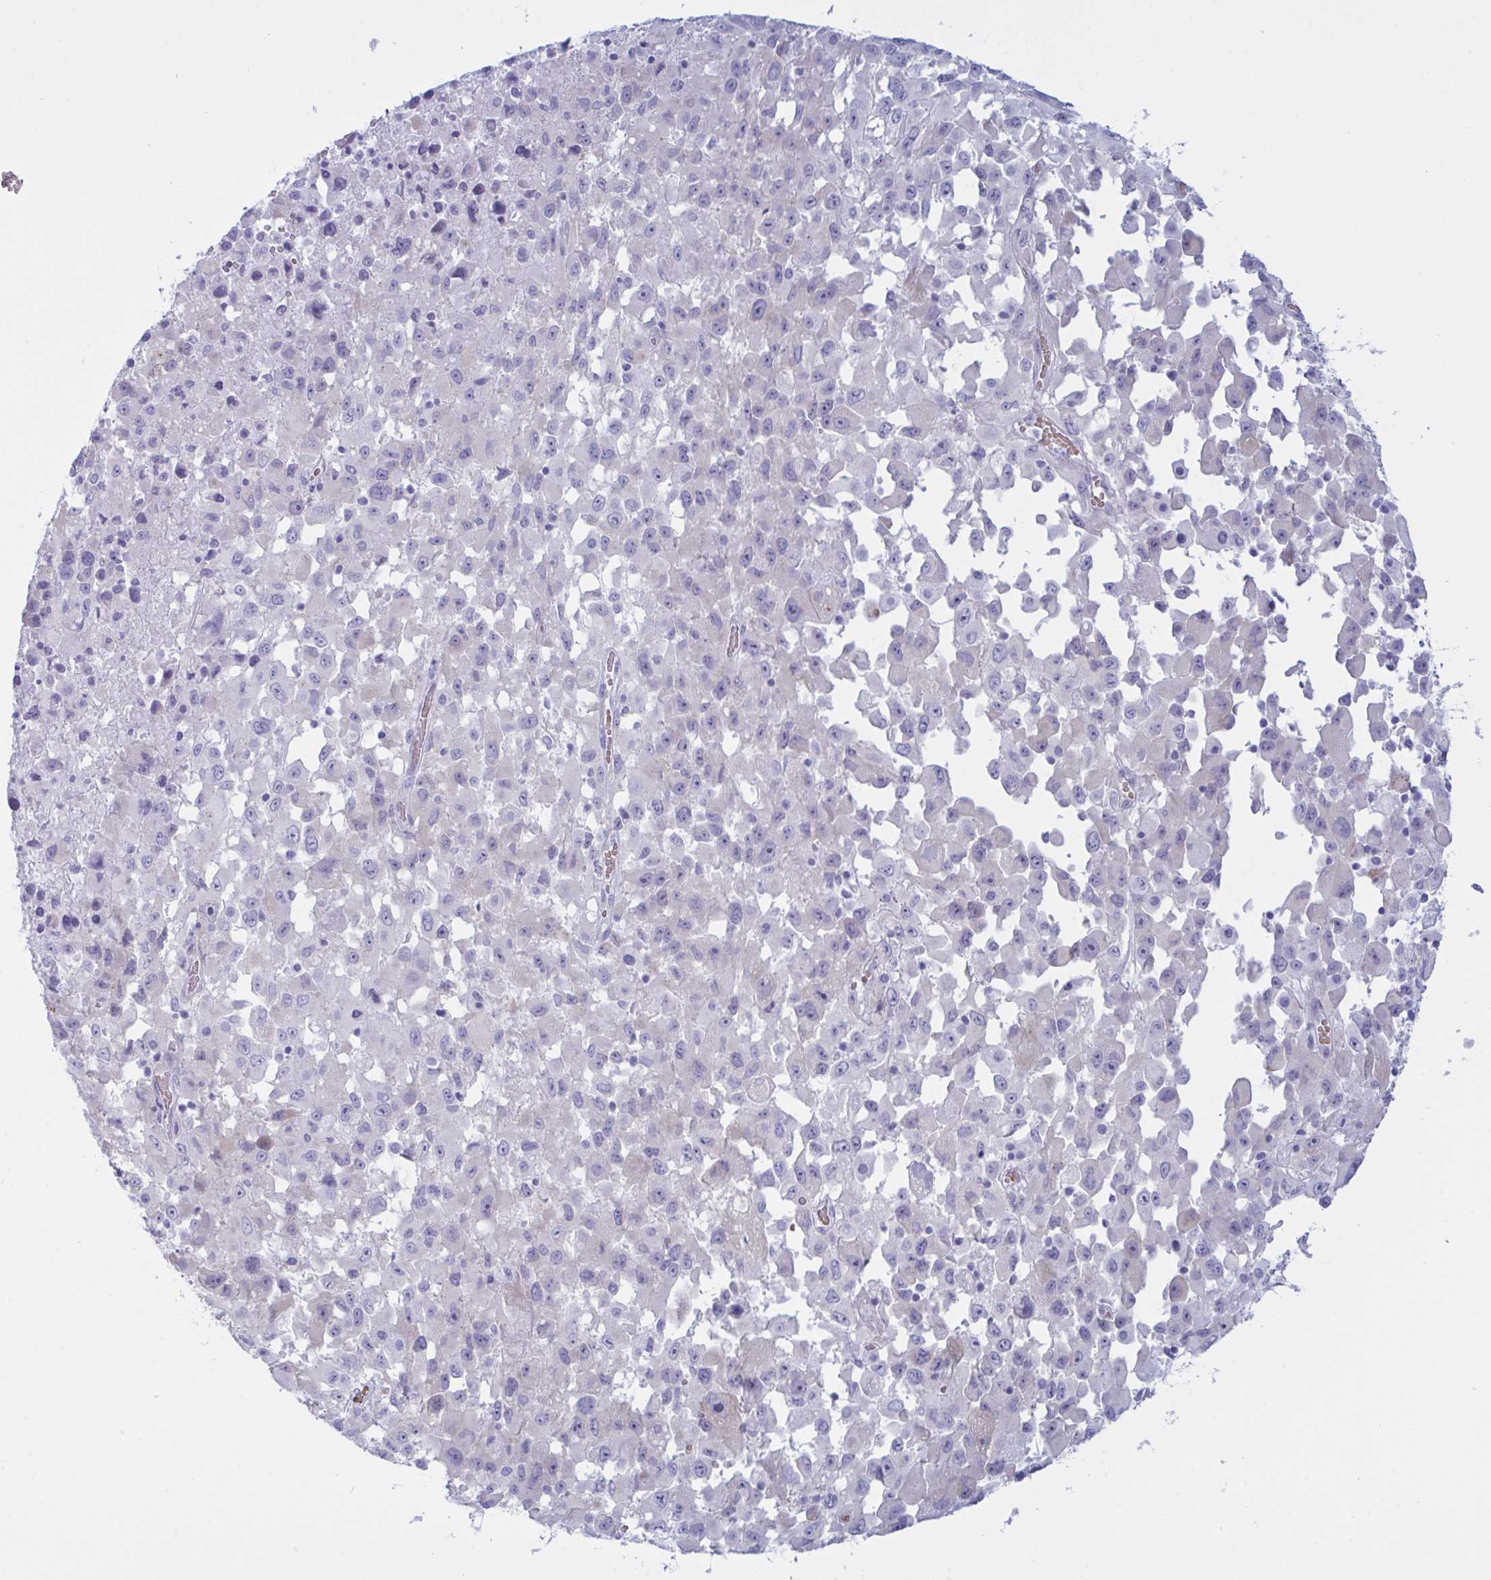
{"staining": {"intensity": "negative", "quantity": "none", "location": "none"}, "tissue": "melanoma", "cell_type": "Tumor cells", "image_type": "cancer", "snomed": [{"axis": "morphology", "description": "Malignant melanoma, Metastatic site"}, {"axis": "topography", "description": "Soft tissue"}], "caption": "High magnification brightfield microscopy of malignant melanoma (metastatic site) stained with DAB (brown) and counterstained with hematoxylin (blue): tumor cells show no significant expression.", "gene": "ZNF684", "patient": {"sex": "male", "age": 50}}